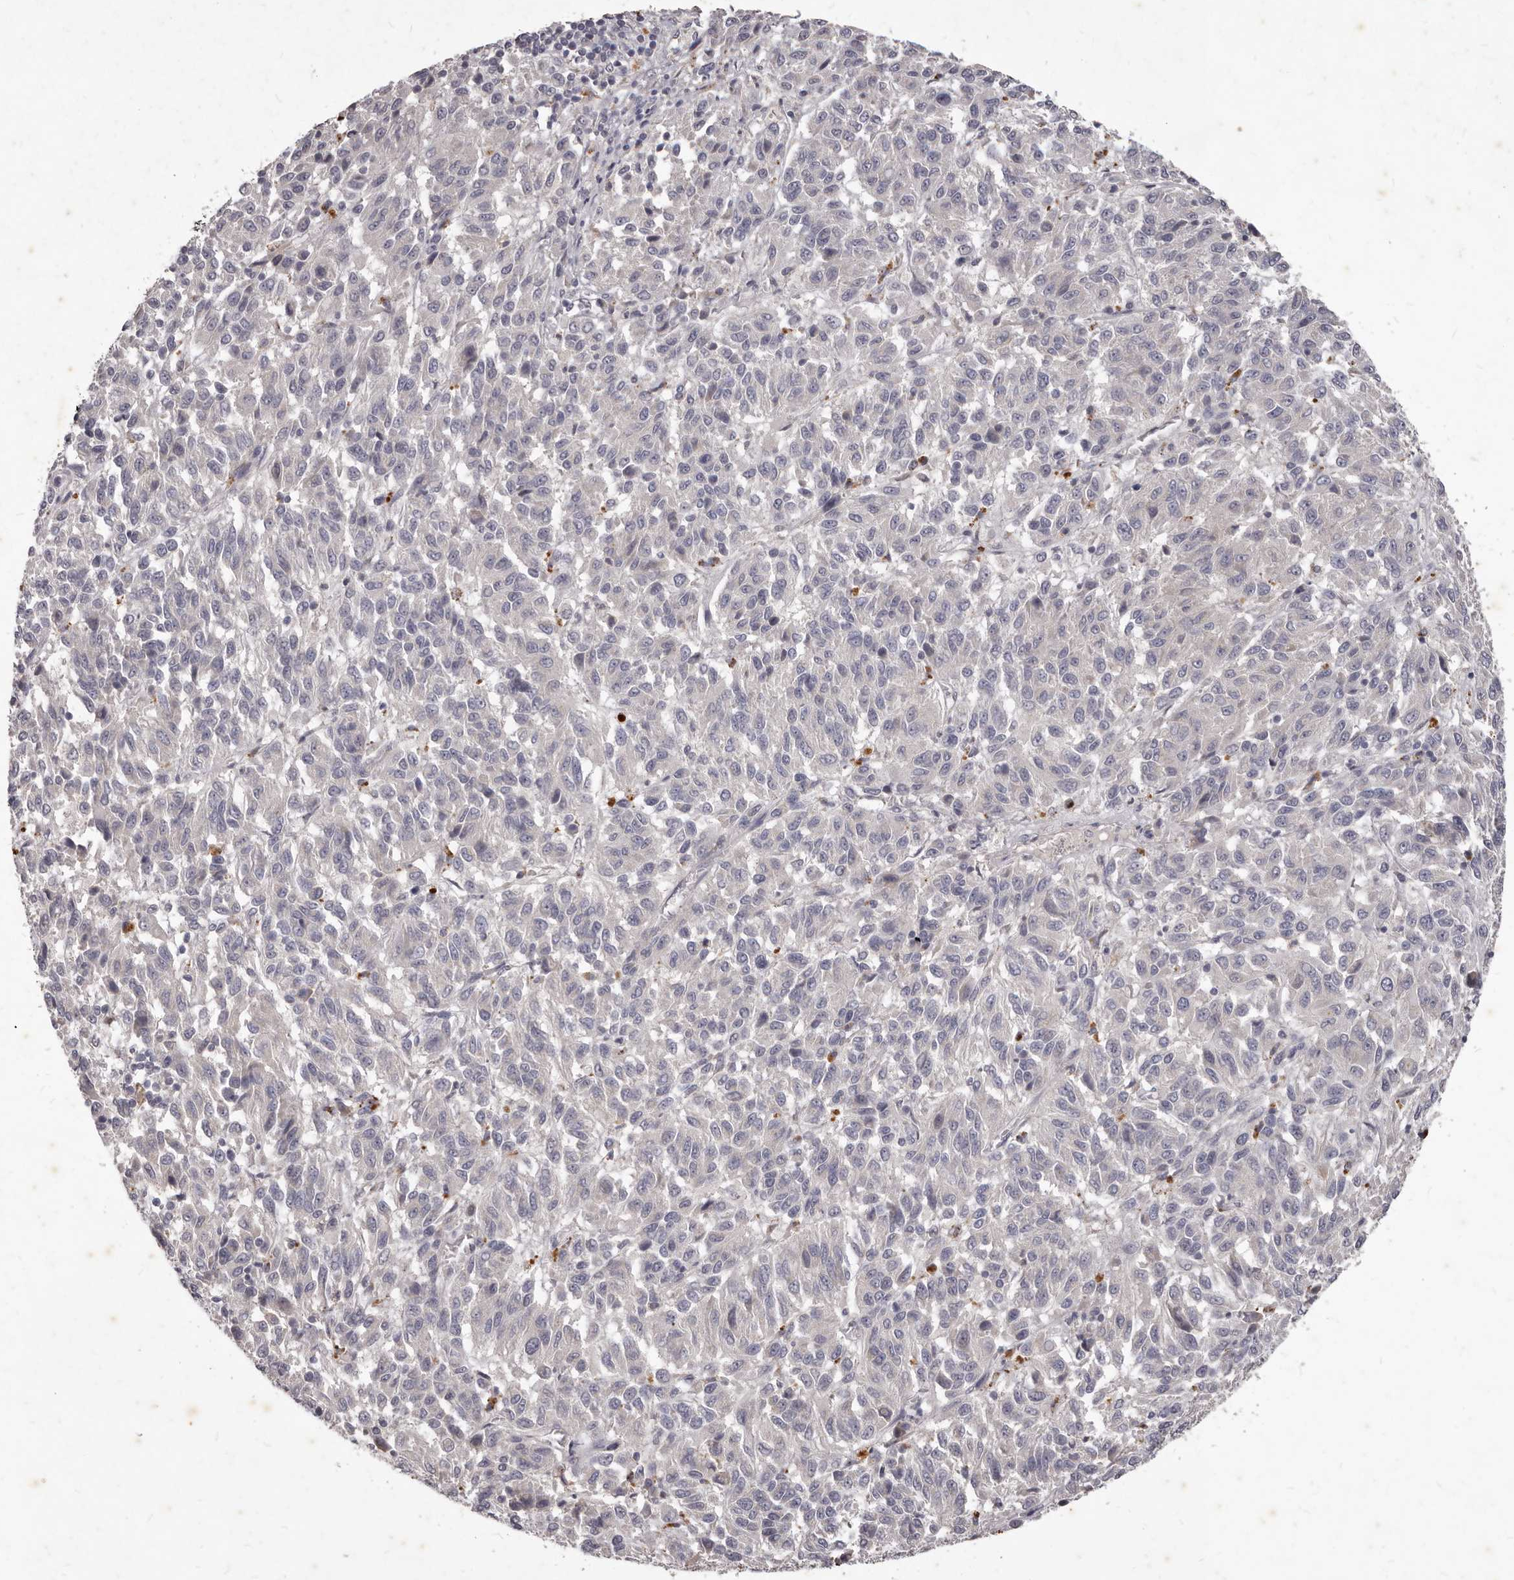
{"staining": {"intensity": "negative", "quantity": "none", "location": "none"}, "tissue": "melanoma", "cell_type": "Tumor cells", "image_type": "cancer", "snomed": [{"axis": "morphology", "description": "Malignant melanoma, Metastatic site"}, {"axis": "topography", "description": "Lung"}], "caption": "An IHC micrograph of malignant melanoma (metastatic site) is shown. There is no staining in tumor cells of malignant melanoma (metastatic site). (Immunohistochemistry (ihc), brightfield microscopy, high magnification).", "gene": "GPRC5C", "patient": {"sex": "male", "age": 64}}